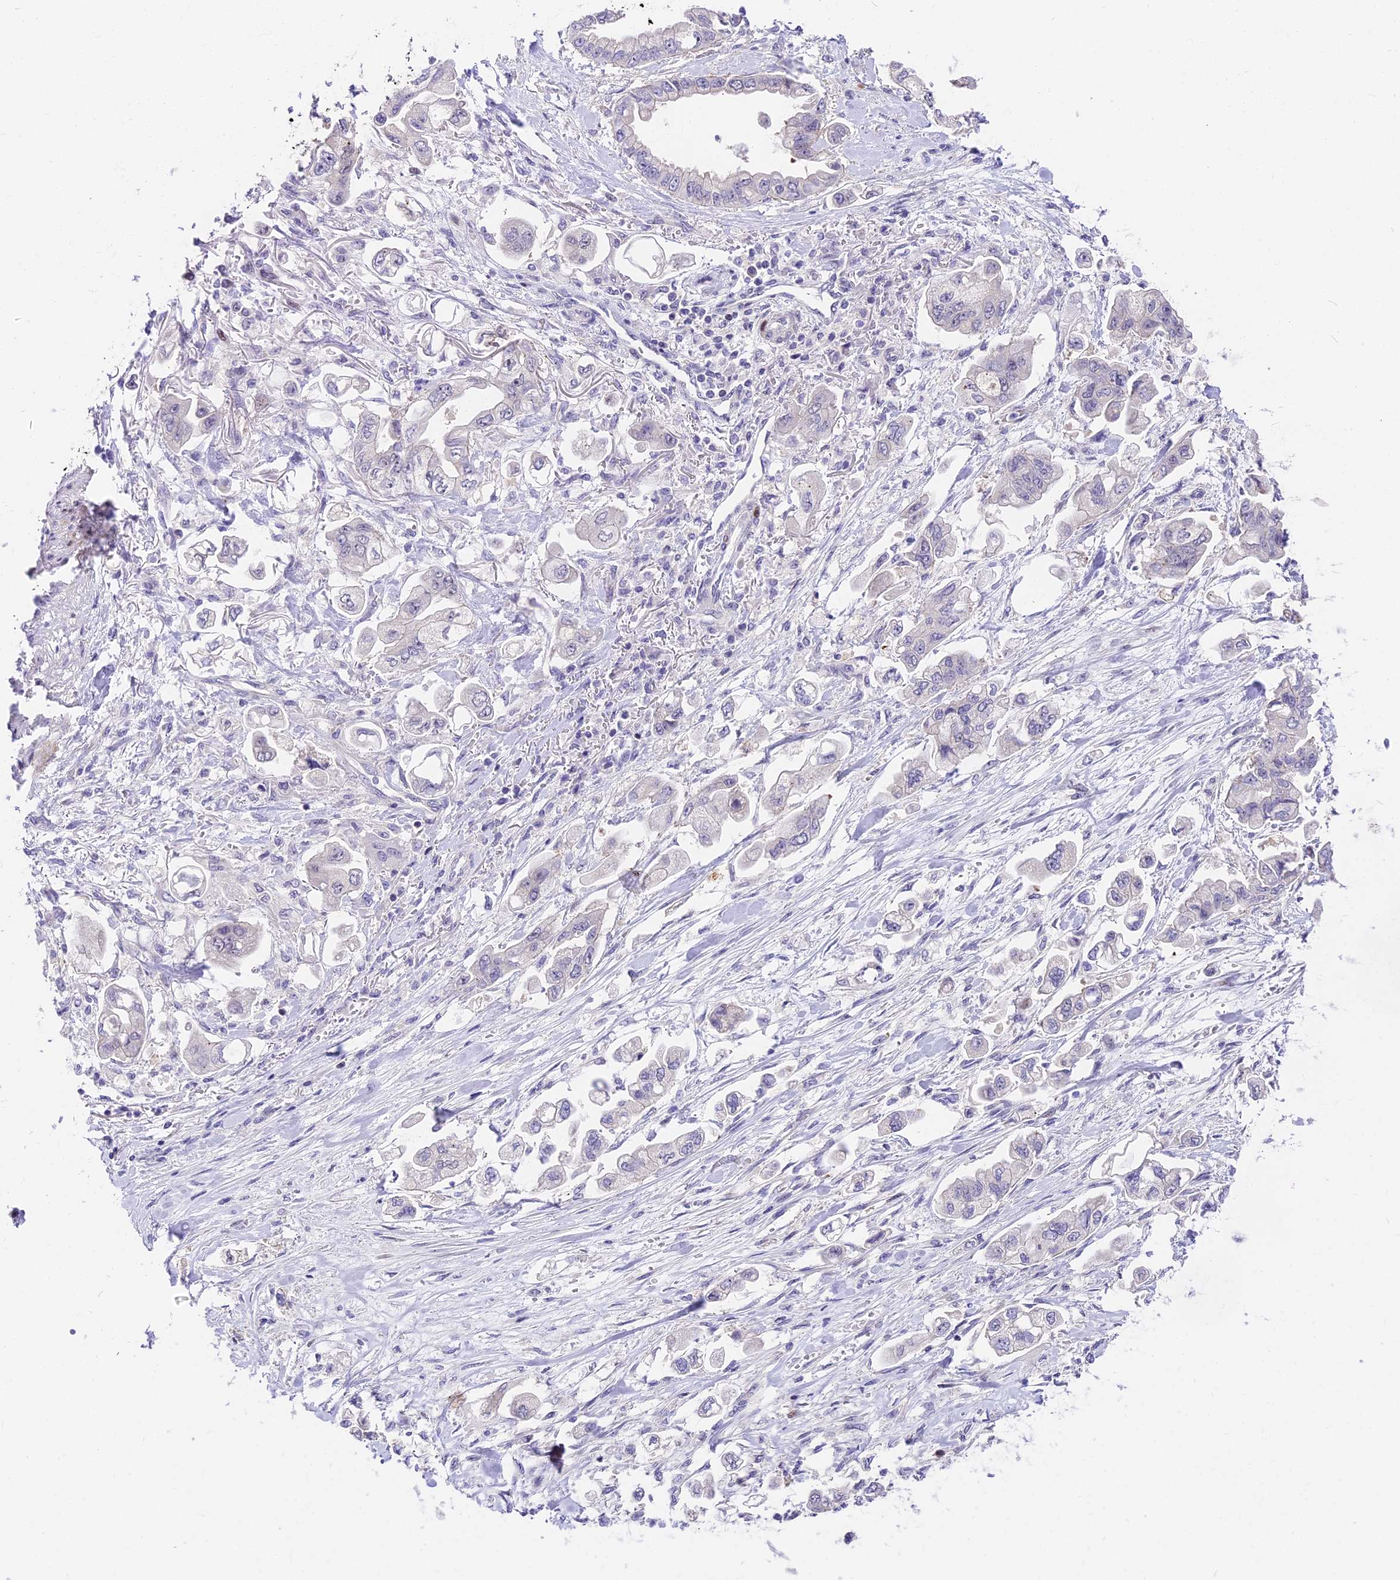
{"staining": {"intensity": "negative", "quantity": "none", "location": "none"}, "tissue": "stomach cancer", "cell_type": "Tumor cells", "image_type": "cancer", "snomed": [{"axis": "morphology", "description": "Adenocarcinoma, NOS"}, {"axis": "topography", "description": "Stomach"}], "caption": "A photomicrograph of stomach cancer stained for a protein displays no brown staining in tumor cells.", "gene": "MIDN", "patient": {"sex": "male", "age": 62}}